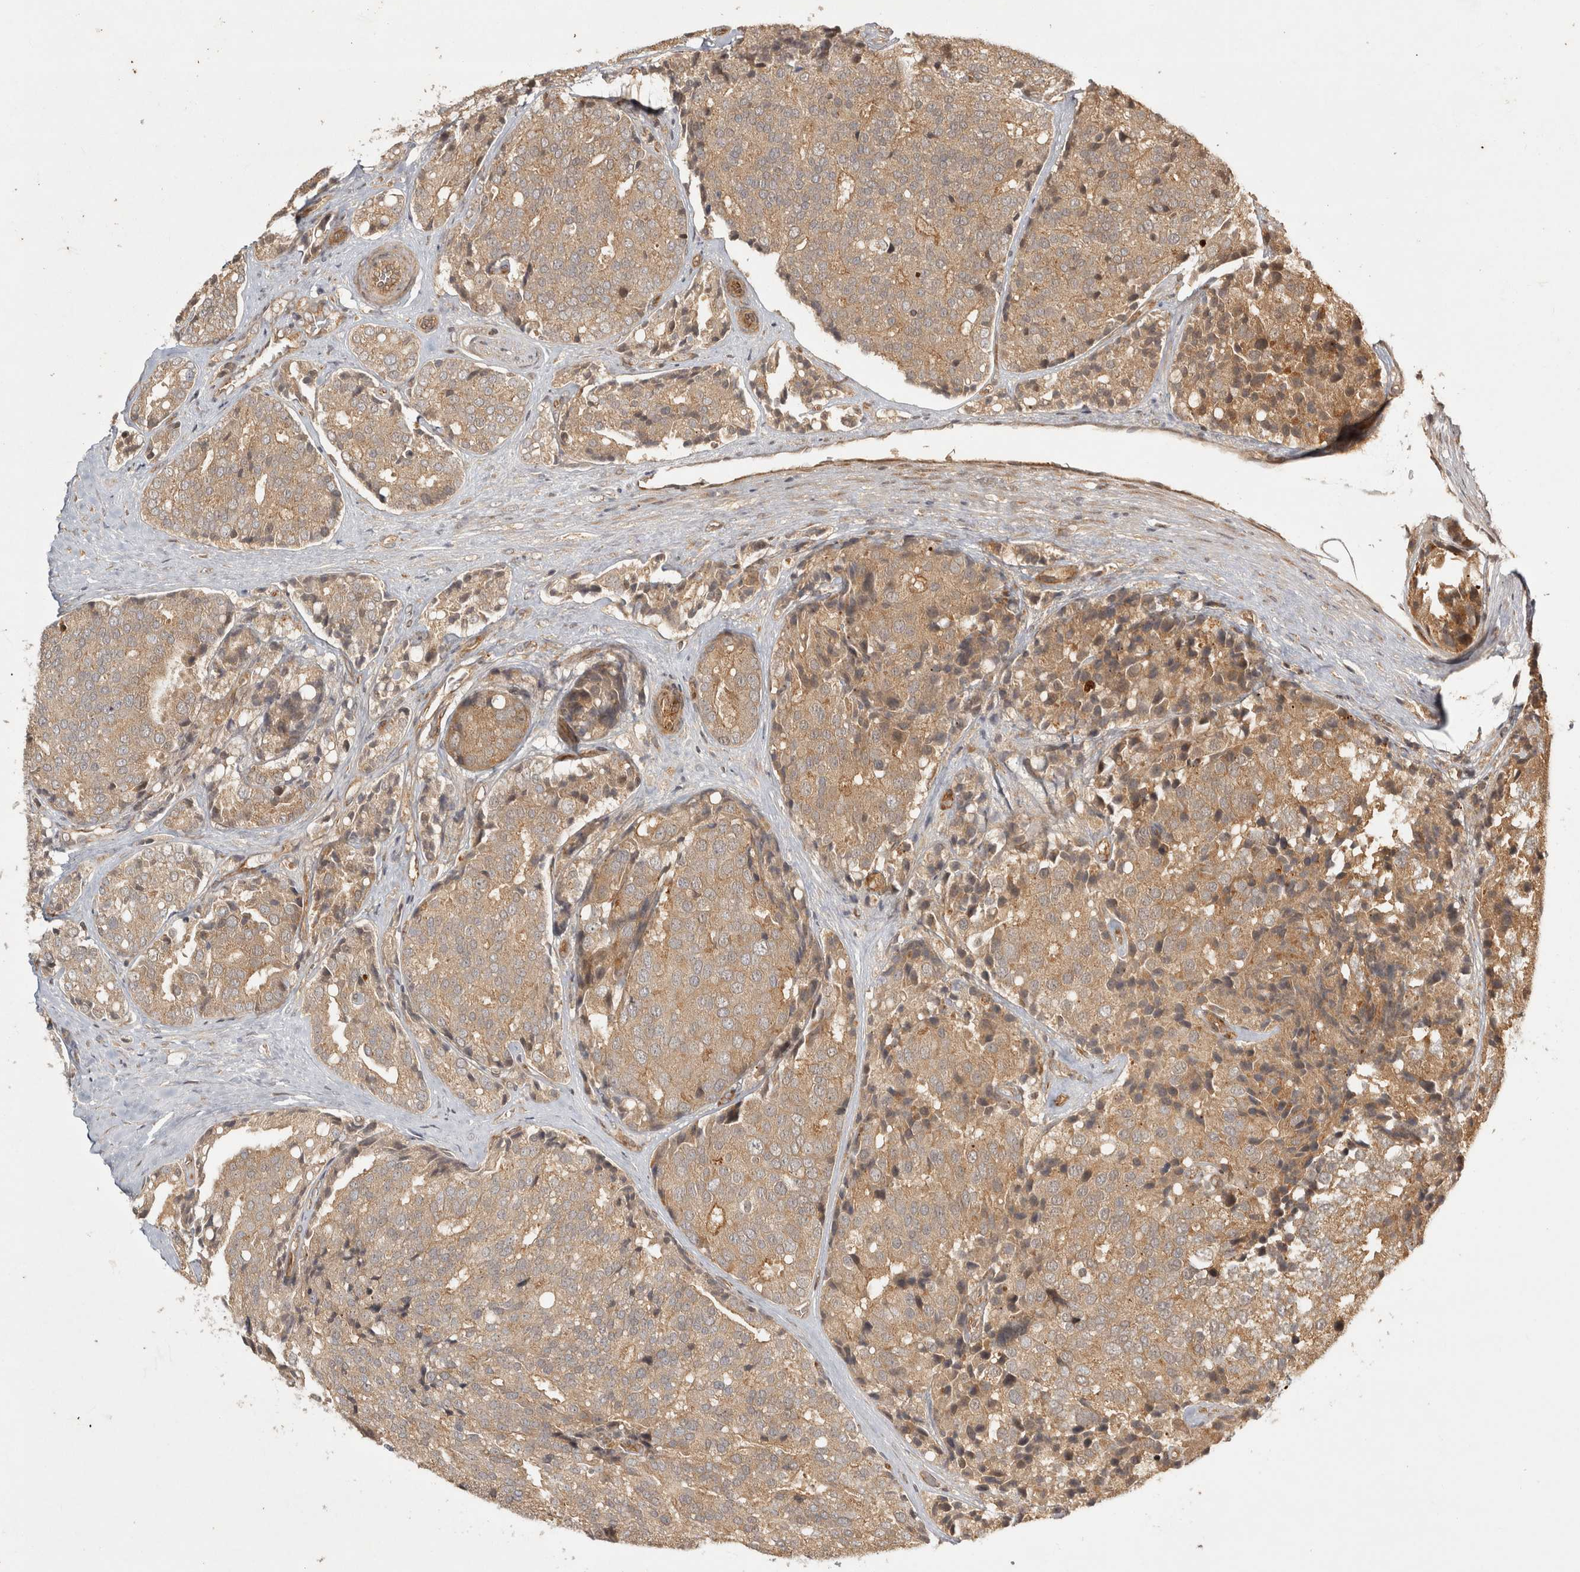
{"staining": {"intensity": "weak", "quantity": "25%-75%", "location": "cytoplasmic/membranous"}, "tissue": "prostate cancer", "cell_type": "Tumor cells", "image_type": "cancer", "snomed": [{"axis": "morphology", "description": "Adenocarcinoma, High grade"}, {"axis": "topography", "description": "Prostate"}], "caption": "Protein expression analysis of human prostate cancer reveals weak cytoplasmic/membranous staining in approximately 25%-75% of tumor cells. The protein of interest is stained brown, and the nuclei are stained in blue (DAB (3,3'-diaminobenzidine) IHC with brightfield microscopy, high magnification).", "gene": "CAMSAP2", "patient": {"sex": "male", "age": 50}}